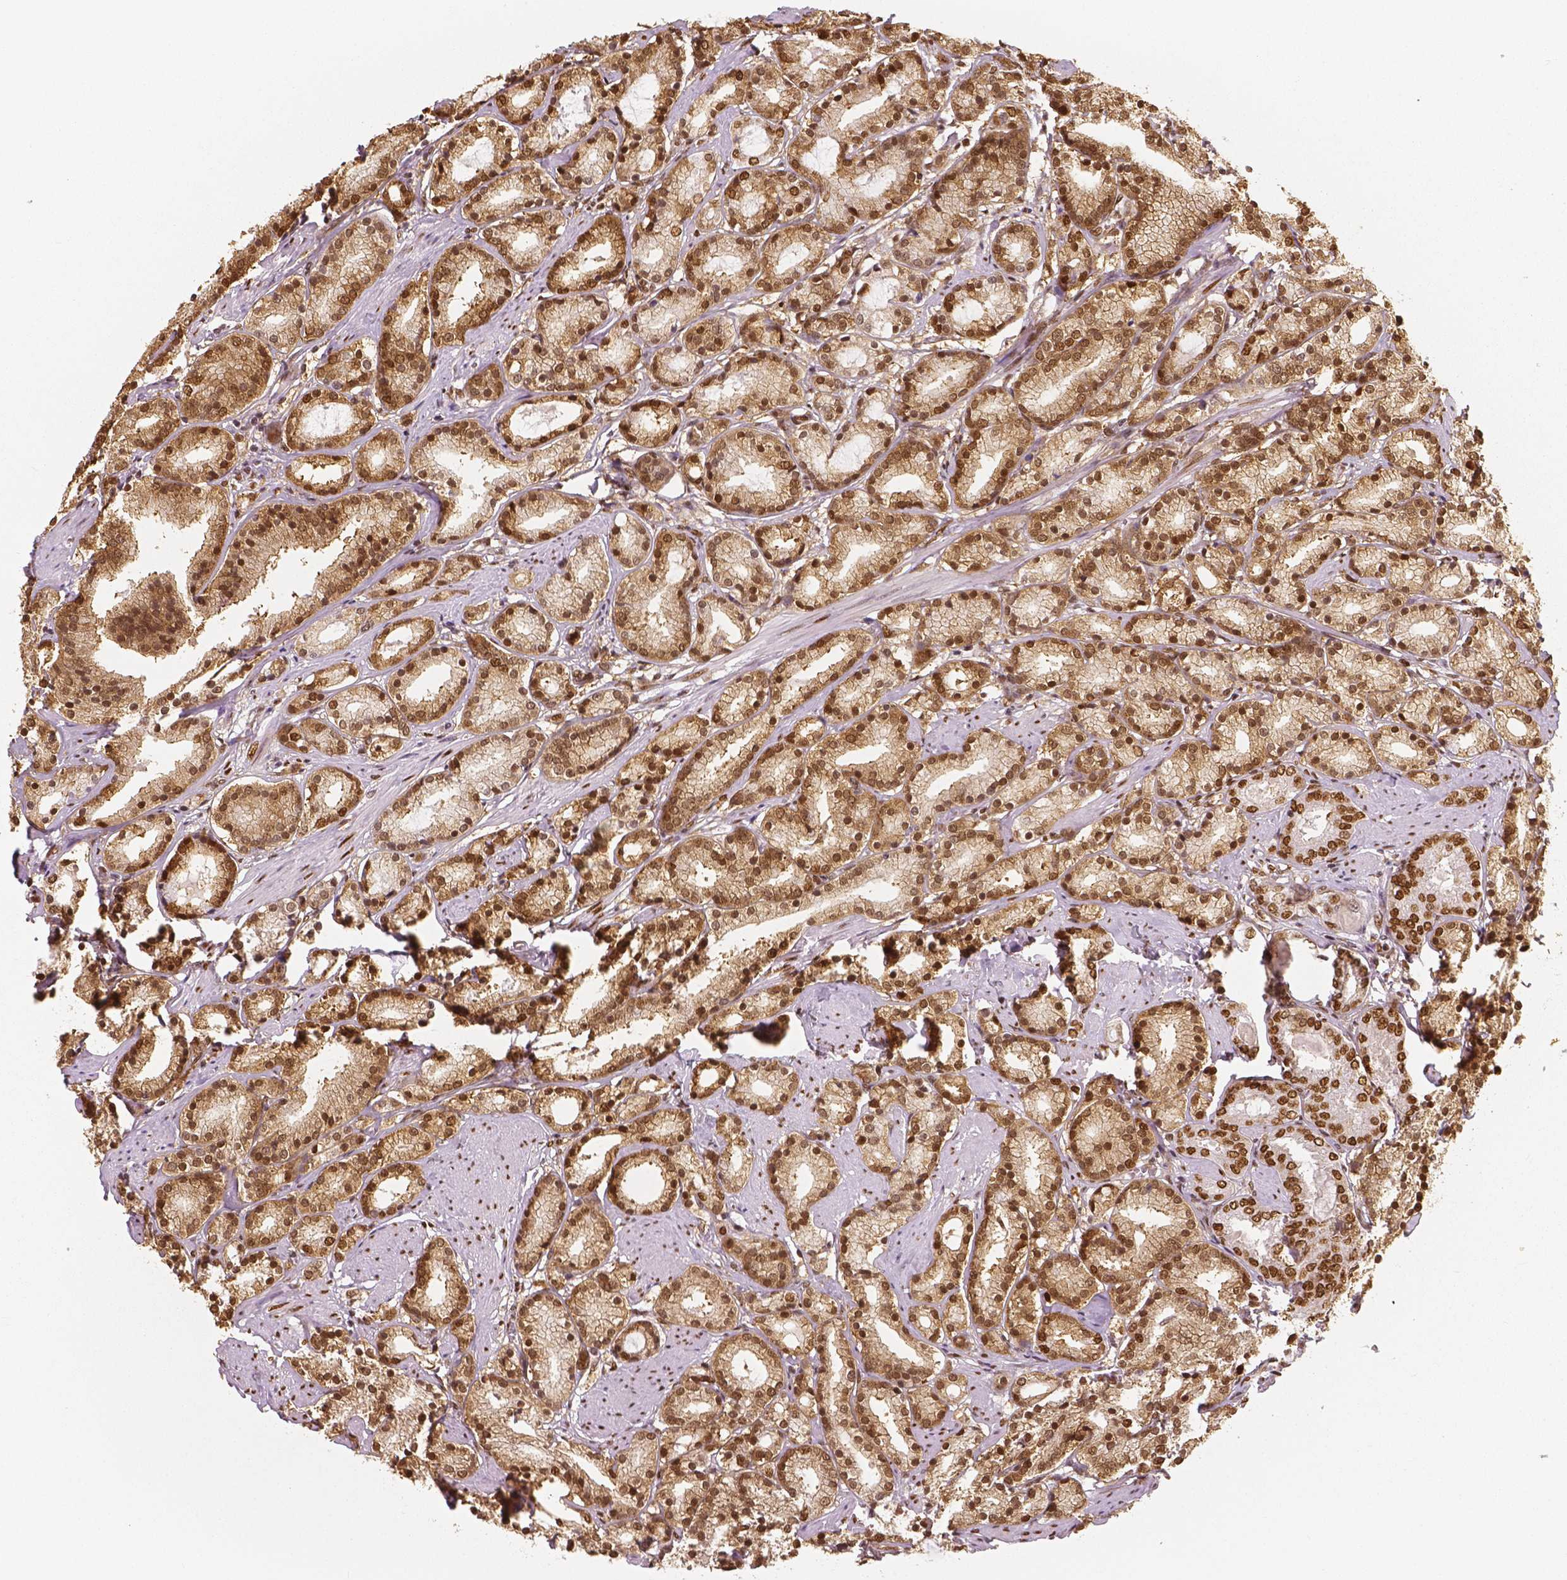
{"staining": {"intensity": "moderate", "quantity": ">75%", "location": "cytoplasmic/membranous,nuclear"}, "tissue": "prostate cancer", "cell_type": "Tumor cells", "image_type": "cancer", "snomed": [{"axis": "morphology", "description": "Adenocarcinoma, High grade"}, {"axis": "topography", "description": "Prostate"}], "caption": "Protein expression analysis of prostate adenocarcinoma (high-grade) demonstrates moderate cytoplasmic/membranous and nuclear expression in about >75% of tumor cells. The staining is performed using DAB (3,3'-diaminobenzidine) brown chromogen to label protein expression. The nuclei are counter-stained blue using hematoxylin.", "gene": "NUCKS1", "patient": {"sex": "male", "age": 63}}